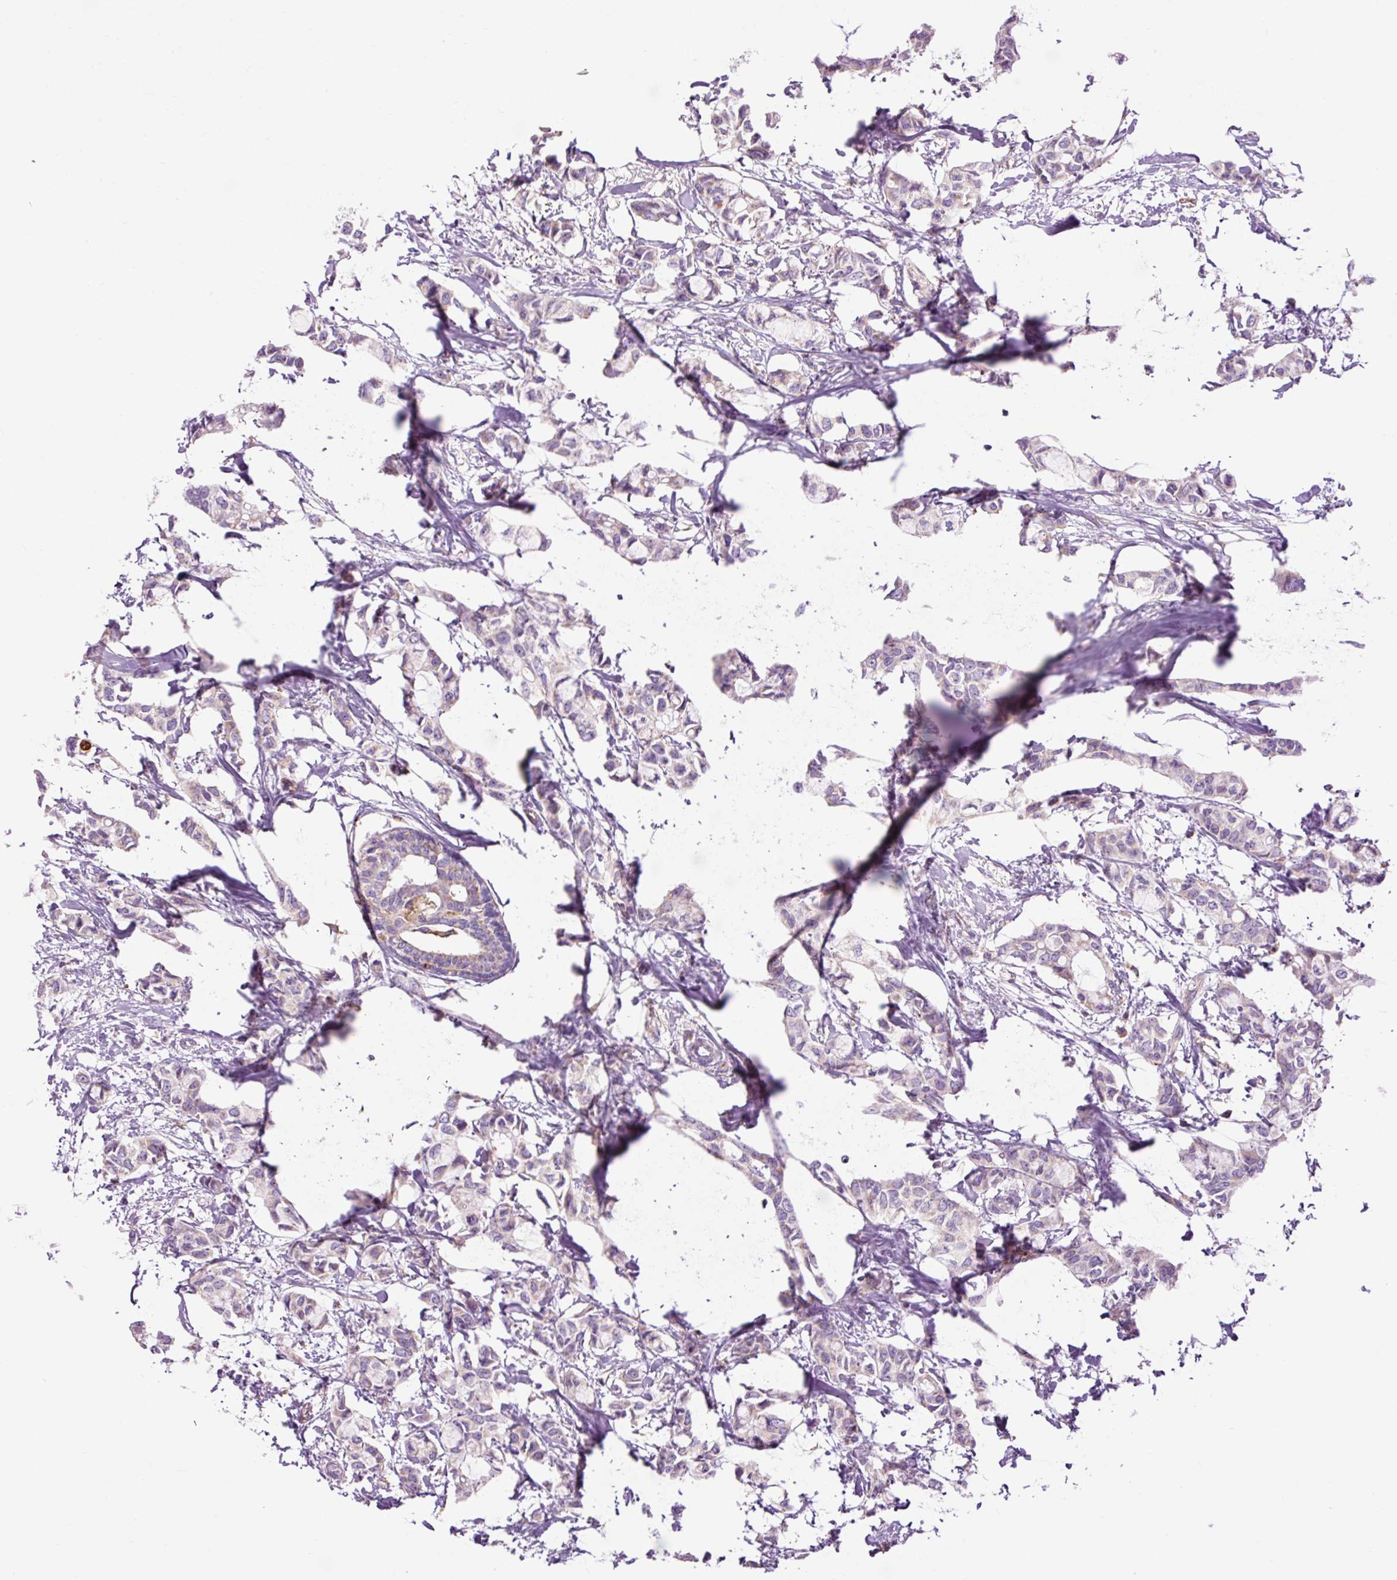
{"staining": {"intensity": "weak", "quantity": "<25%", "location": "cytoplasmic/membranous"}, "tissue": "breast cancer", "cell_type": "Tumor cells", "image_type": "cancer", "snomed": [{"axis": "morphology", "description": "Duct carcinoma"}, {"axis": "topography", "description": "Breast"}], "caption": "Breast cancer (intraductal carcinoma) was stained to show a protein in brown. There is no significant staining in tumor cells. (DAB immunohistochemistry (IHC) visualized using brightfield microscopy, high magnification).", "gene": "CD83", "patient": {"sex": "female", "age": 73}}